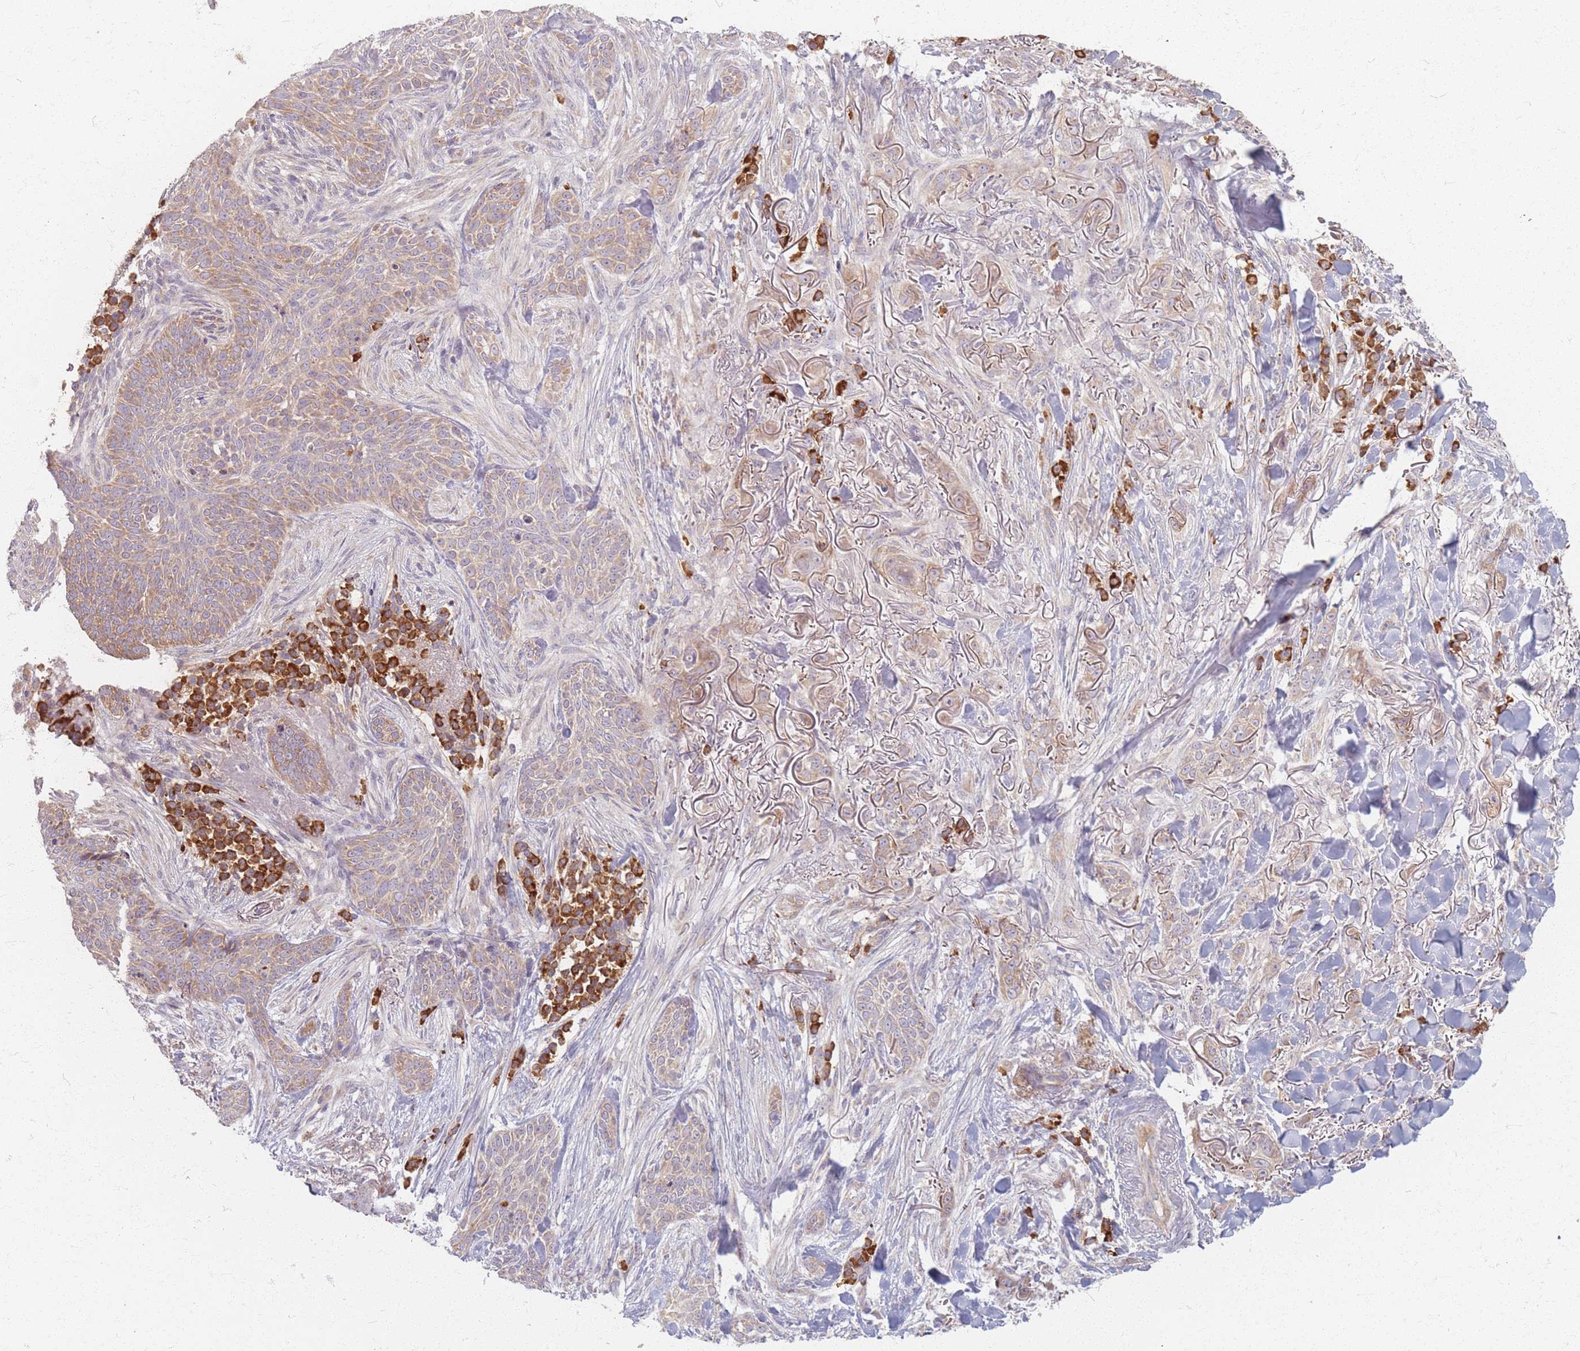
{"staining": {"intensity": "weak", "quantity": "25%-75%", "location": "cytoplasmic/membranous"}, "tissue": "skin cancer", "cell_type": "Tumor cells", "image_type": "cancer", "snomed": [{"axis": "morphology", "description": "Basal cell carcinoma"}, {"axis": "topography", "description": "Skin"}], "caption": "Weak cytoplasmic/membranous protein expression is present in approximately 25%-75% of tumor cells in basal cell carcinoma (skin).", "gene": "SMIM14", "patient": {"sex": "male", "age": 72}}